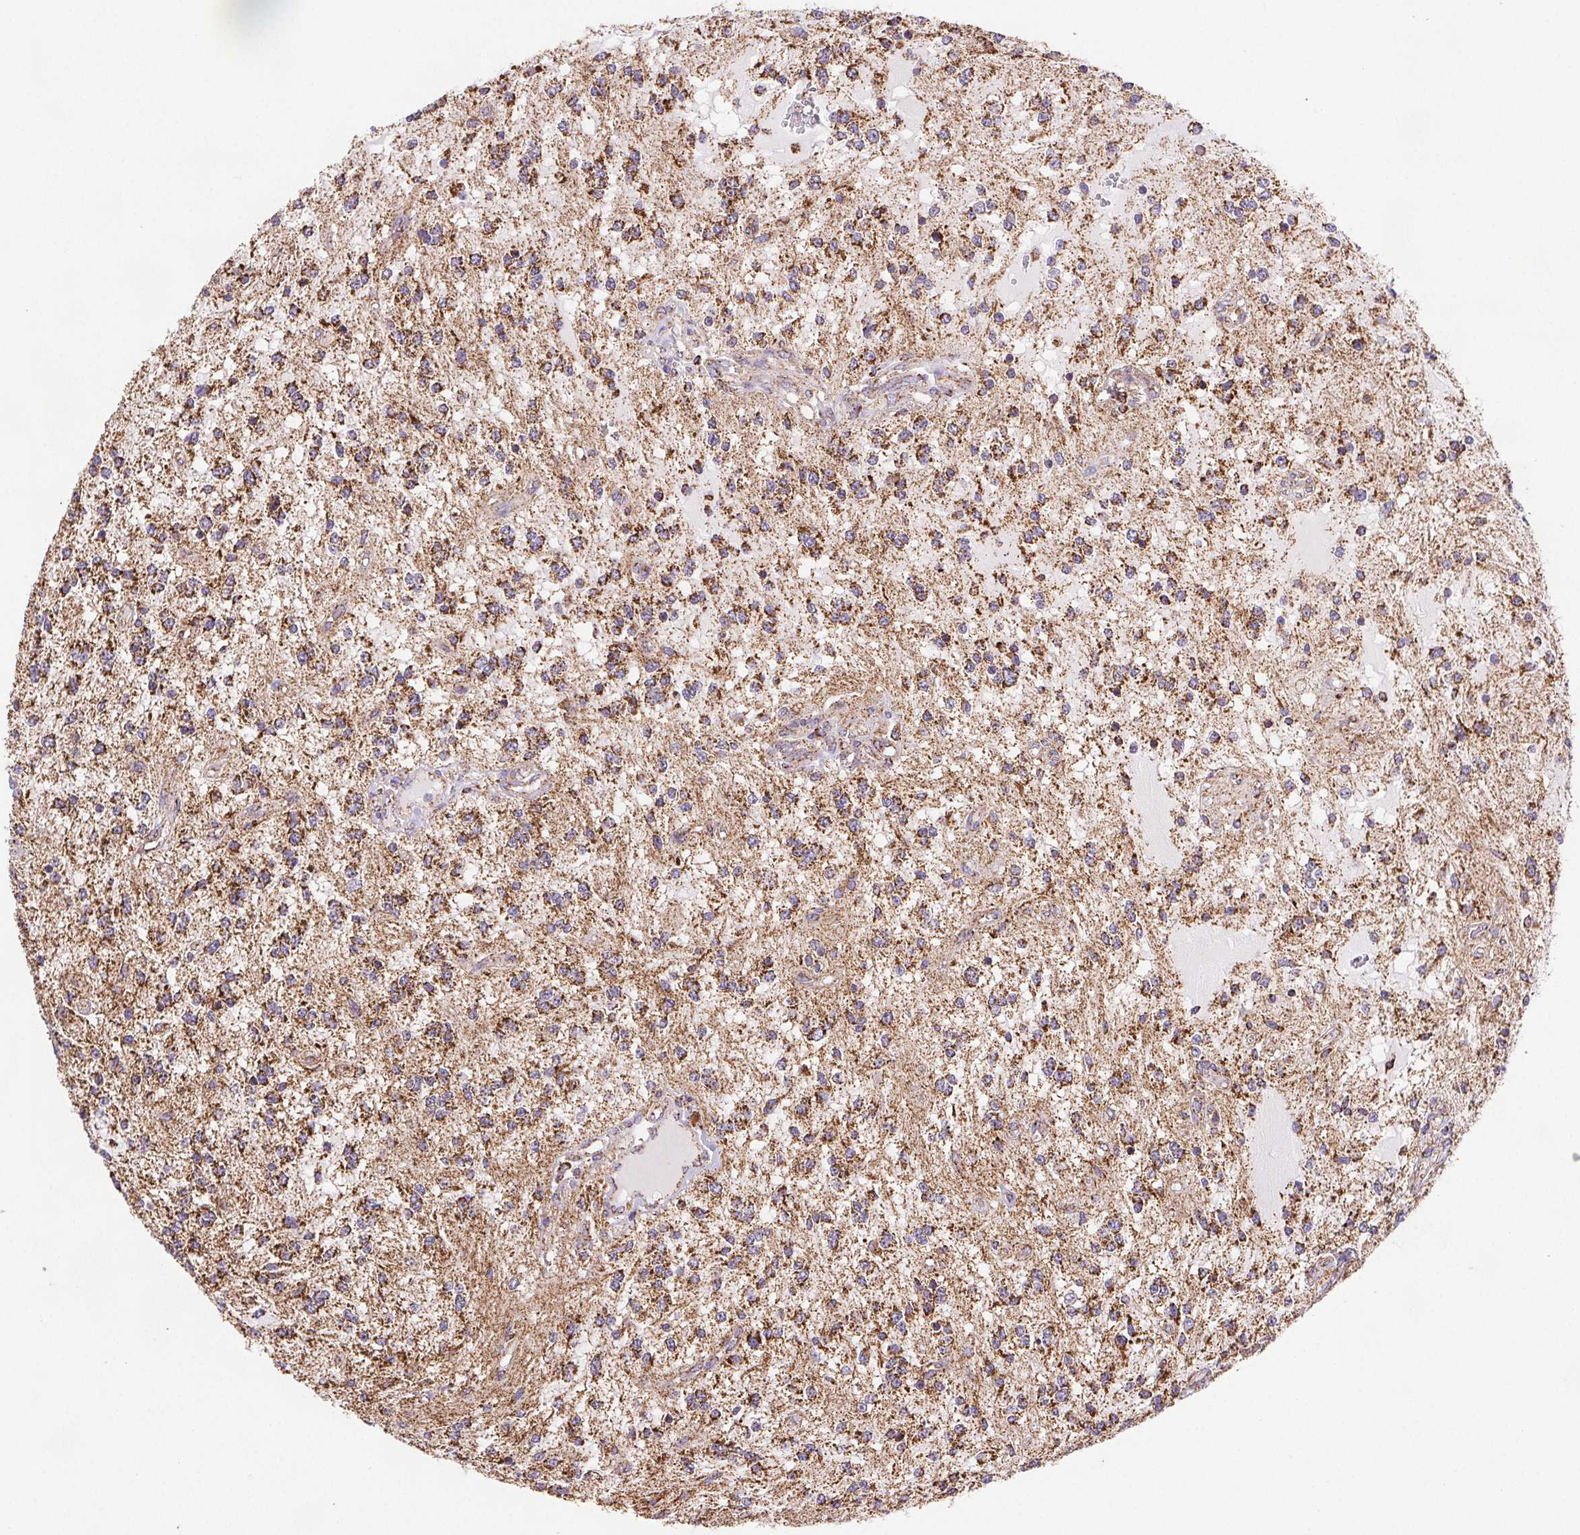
{"staining": {"intensity": "moderate", "quantity": ">75%", "location": "cytoplasmic/membranous"}, "tissue": "glioma", "cell_type": "Tumor cells", "image_type": "cancer", "snomed": [{"axis": "morphology", "description": "Glioma, malignant, Low grade"}, {"axis": "topography", "description": "Cerebellum"}], "caption": "A brown stain labels moderate cytoplasmic/membranous staining of a protein in human glioma tumor cells.", "gene": "NIPSNAP2", "patient": {"sex": "female", "age": 14}}